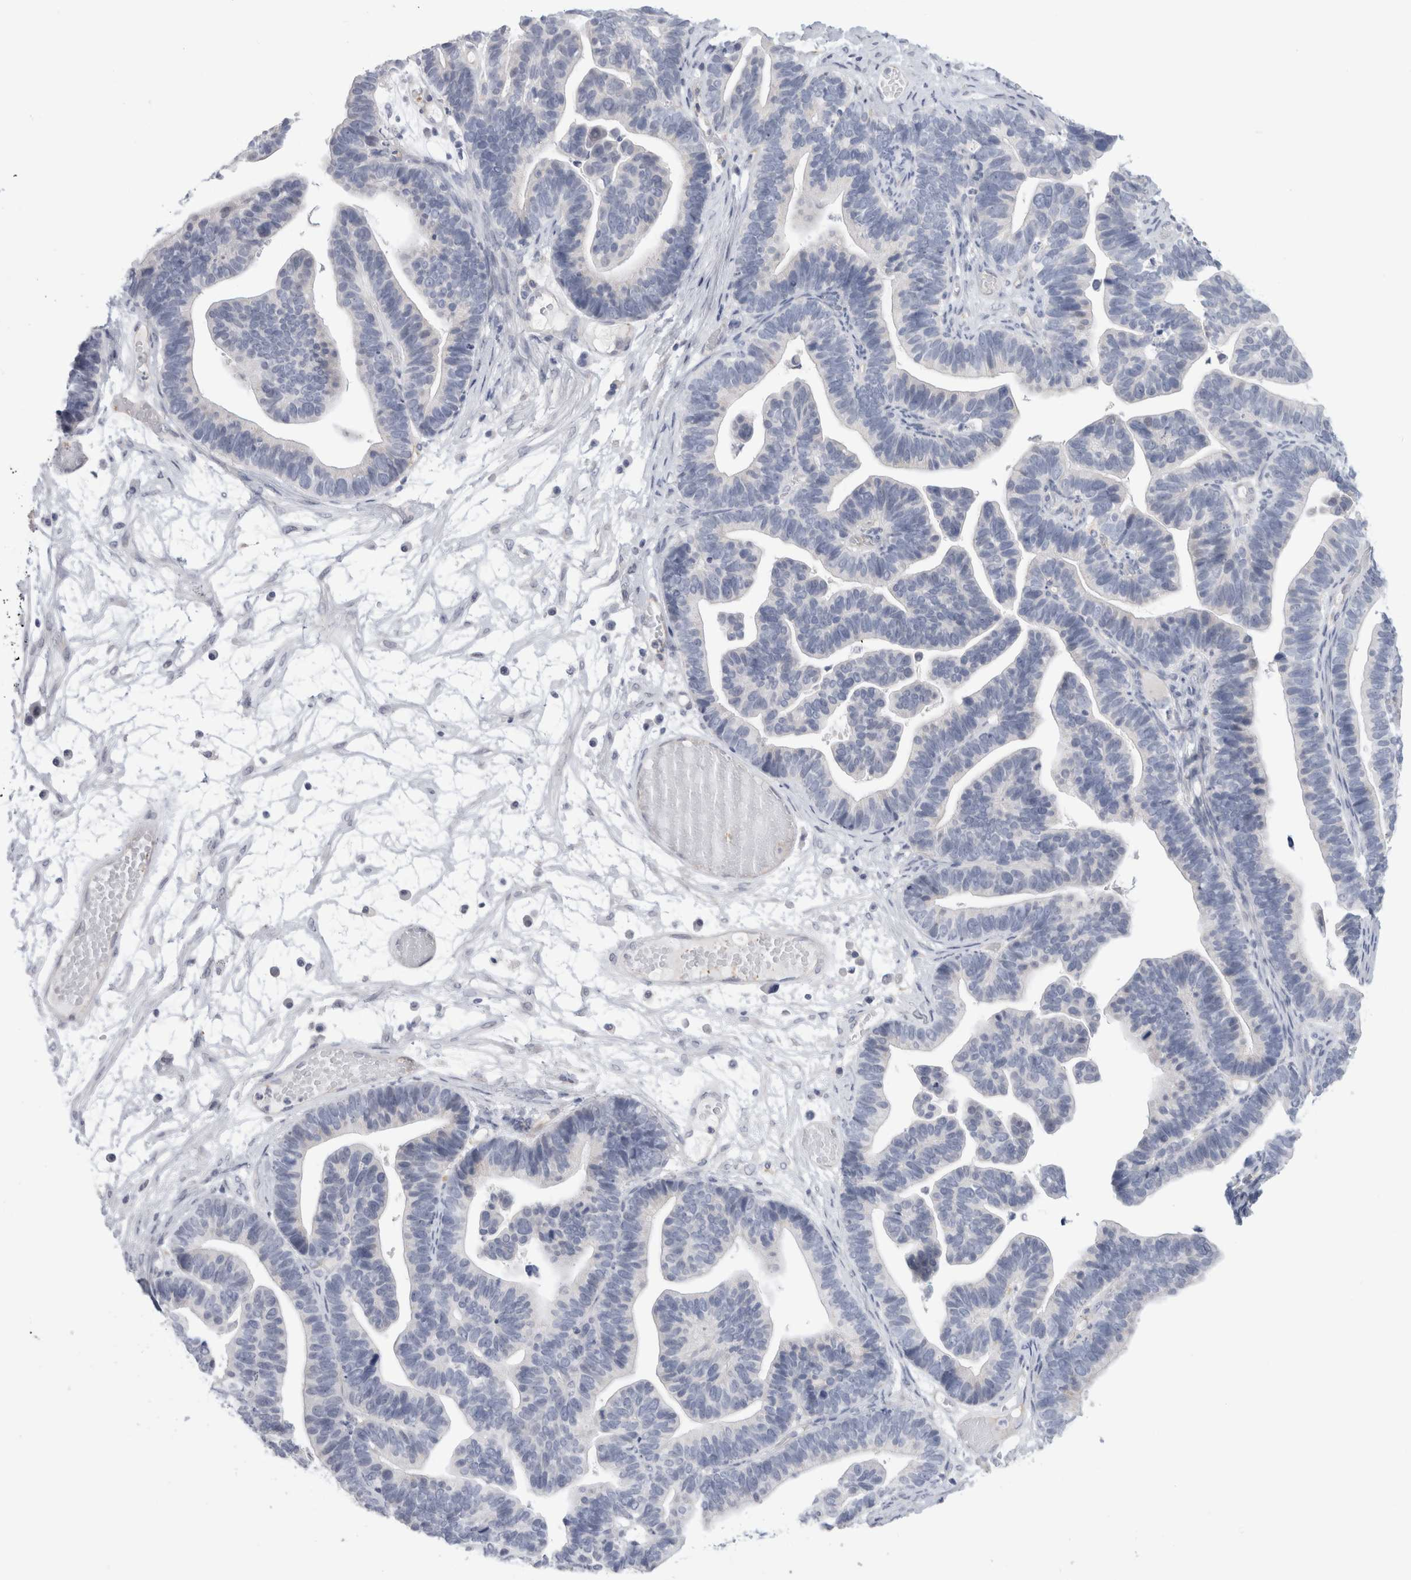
{"staining": {"intensity": "negative", "quantity": "none", "location": "none"}, "tissue": "ovarian cancer", "cell_type": "Tumor cells", "image_type": "cancer", "snomed": [{"axis": "morphology", "description": "Cystadenocarcinoma, serous, NOS"}, {"axis": "topography", "description": "Ovary"}], "caption": "The photomicrograph demonstrates no staining of tumor cells in ovarian cancer (serous cystadenocarcinoma).", "gene": "ANKMY1", "patient": {"sex": "female", "age": 56}}